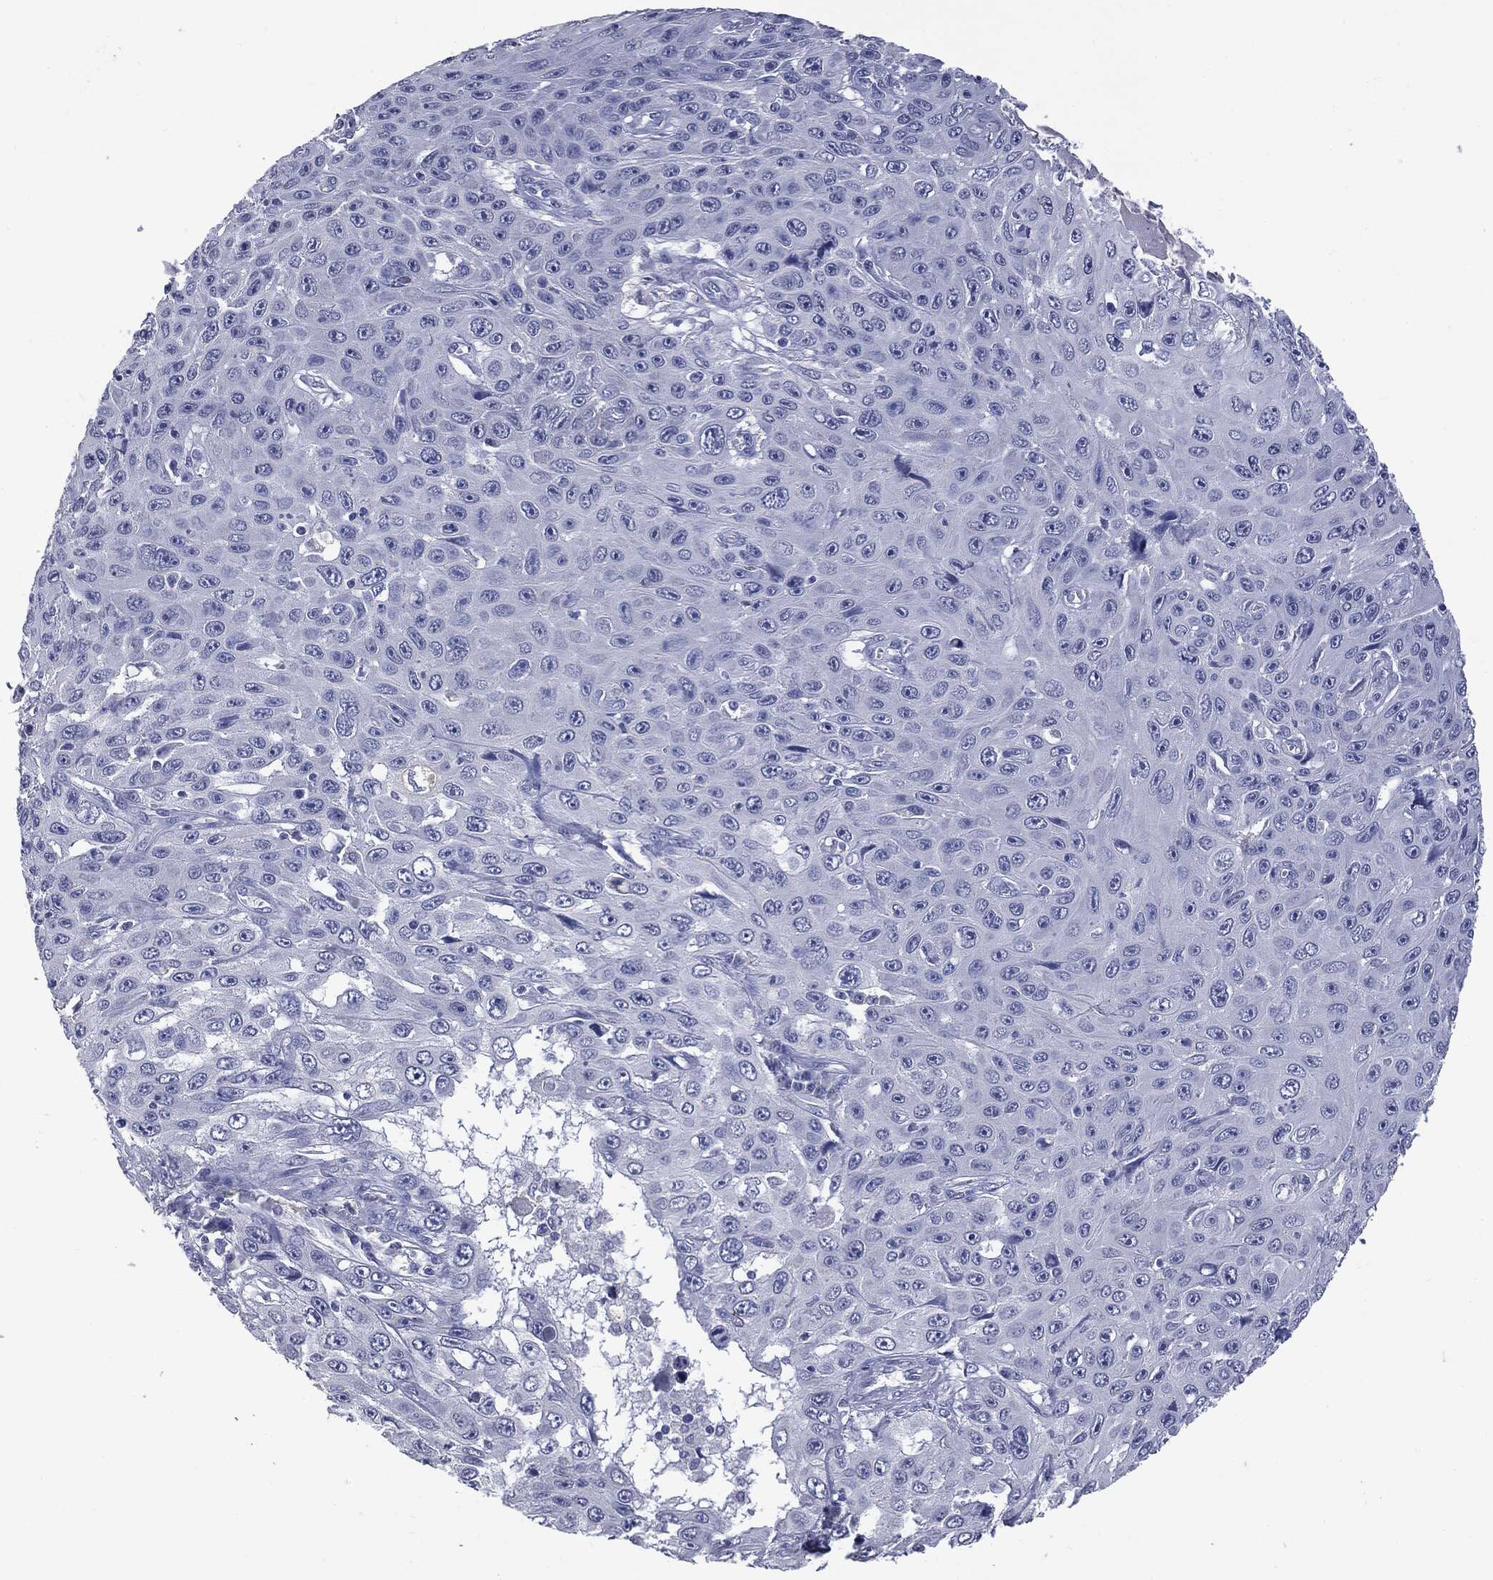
{"staining": {"intensity": "negative", "quantity": "none", "location": "none"}, "tissue": "skin cancer", "cell_type": "Tumor cells", "image_type": "cancer", "snomed": [{"axis": "morphology", "description": "Squamous cell carcinoma, NOS"}, {"axis": "topography", "description": "Skin"}], "caption": "An image of human skin cancer is negative for staining in tumor cells.", "gene": "TSHB", "patient": {"sex": "male", "age": 82}}